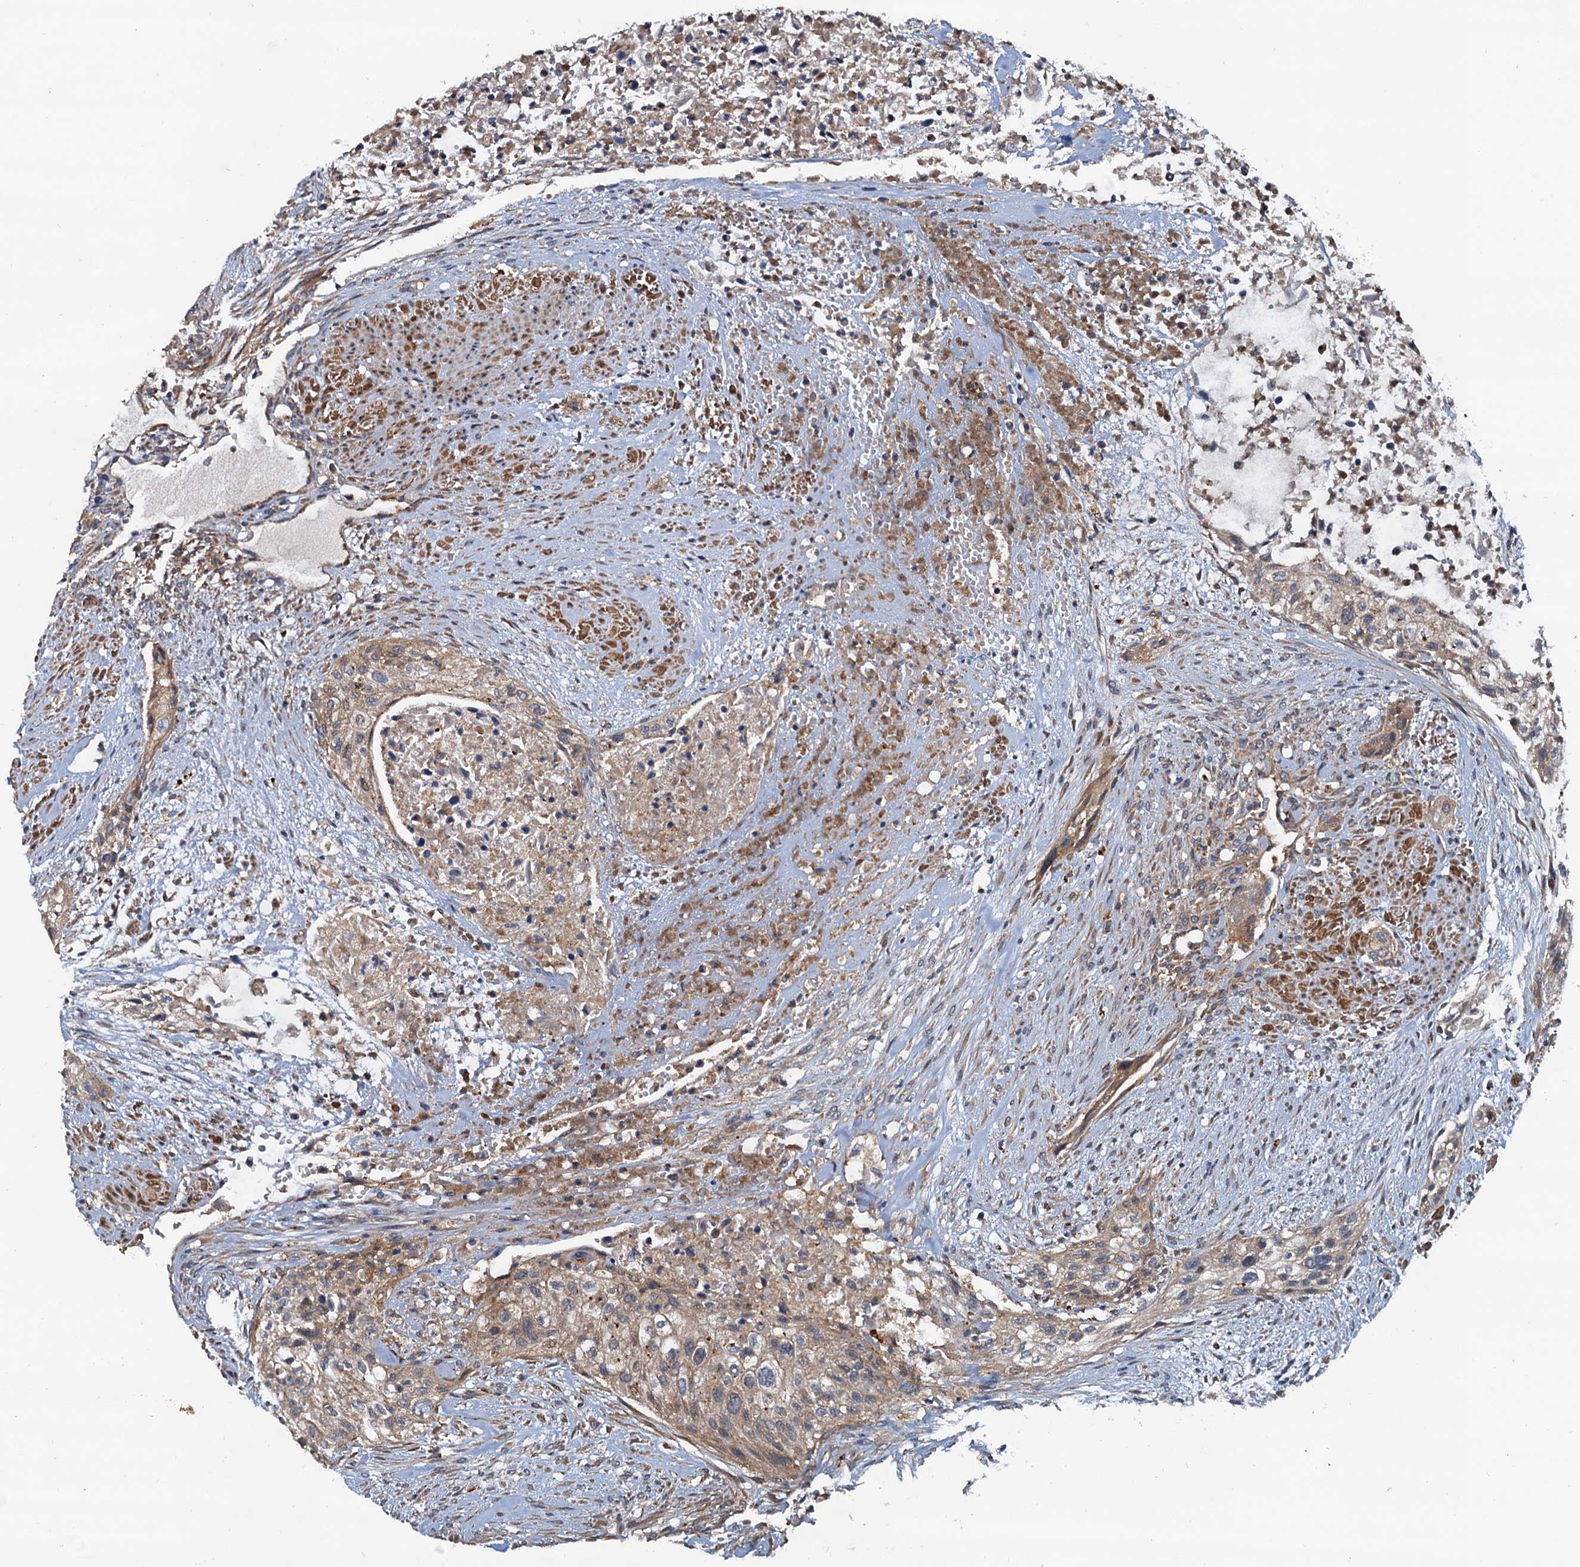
{"staining": {"intensity": "weak", "quantity": ">75%", "location": "cytoplasmic/membranous"}, "tissue": "urothelial cancer", "cell_type": "Tumor cells", "image_type": "cancer", "snomed": [{"axis": "morphology", "description": "Urothelial carcinoma, High grade"}, {"axis": "topography", "description": "Urinary bladder"}], "caption": "Immunohistochemistry of urothelial cancer demonstrates low levels of weak cytoplasmic/membranous expression in approximately >75% of tumor cells.", "gene": "EFL1", "patient": {"sex": "male", "age": 35}}